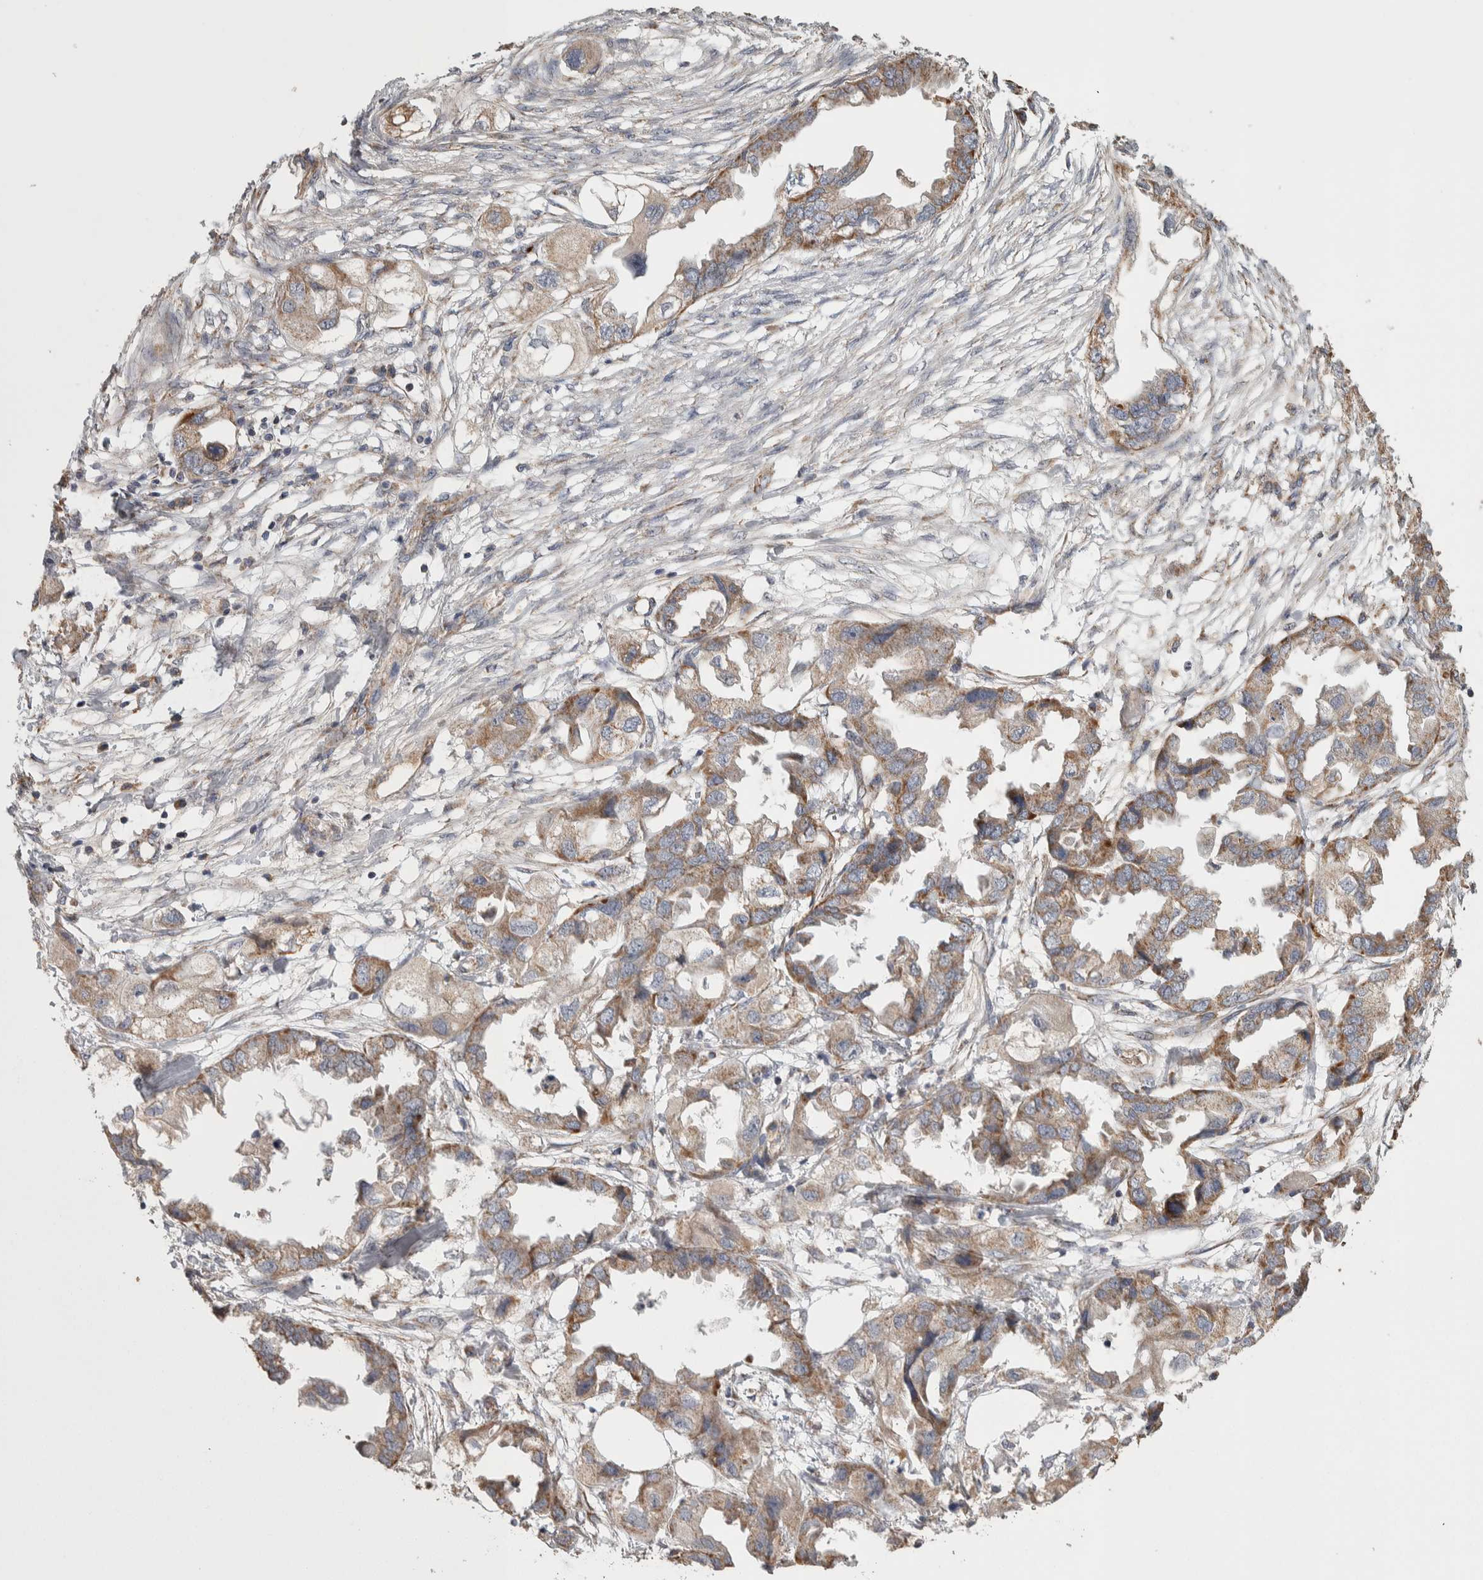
{"staining": {"intensity": "moderate", "quantity": ">75%", "location": "cytoplasmic/membranous"}, "tissue": "endometrial cancer", "cell_type": "Tumor cells", "image_type": "cancer", "snomed": [{"axis": "morphology", "description": "Adenocarcinoma, NOS"}, {"axis": "morphology", "description": "Adenocarcinoma, metastatic, NOS"}, {"axis": "topography", "description": "Adipose tissue"}, {"axis": "topography", "description": "Endometrium"}], "caption": "Endometrial cancer tissue reveals moderate cytoplasmic/membranous staining in about >75% of tumor cells (DAB (3,3'-diaminobenzidine) = brown stain, brightfield microscopy at high magnification).", "gene": "SCO1", "patient": {"sex": "female", "age": 67}}